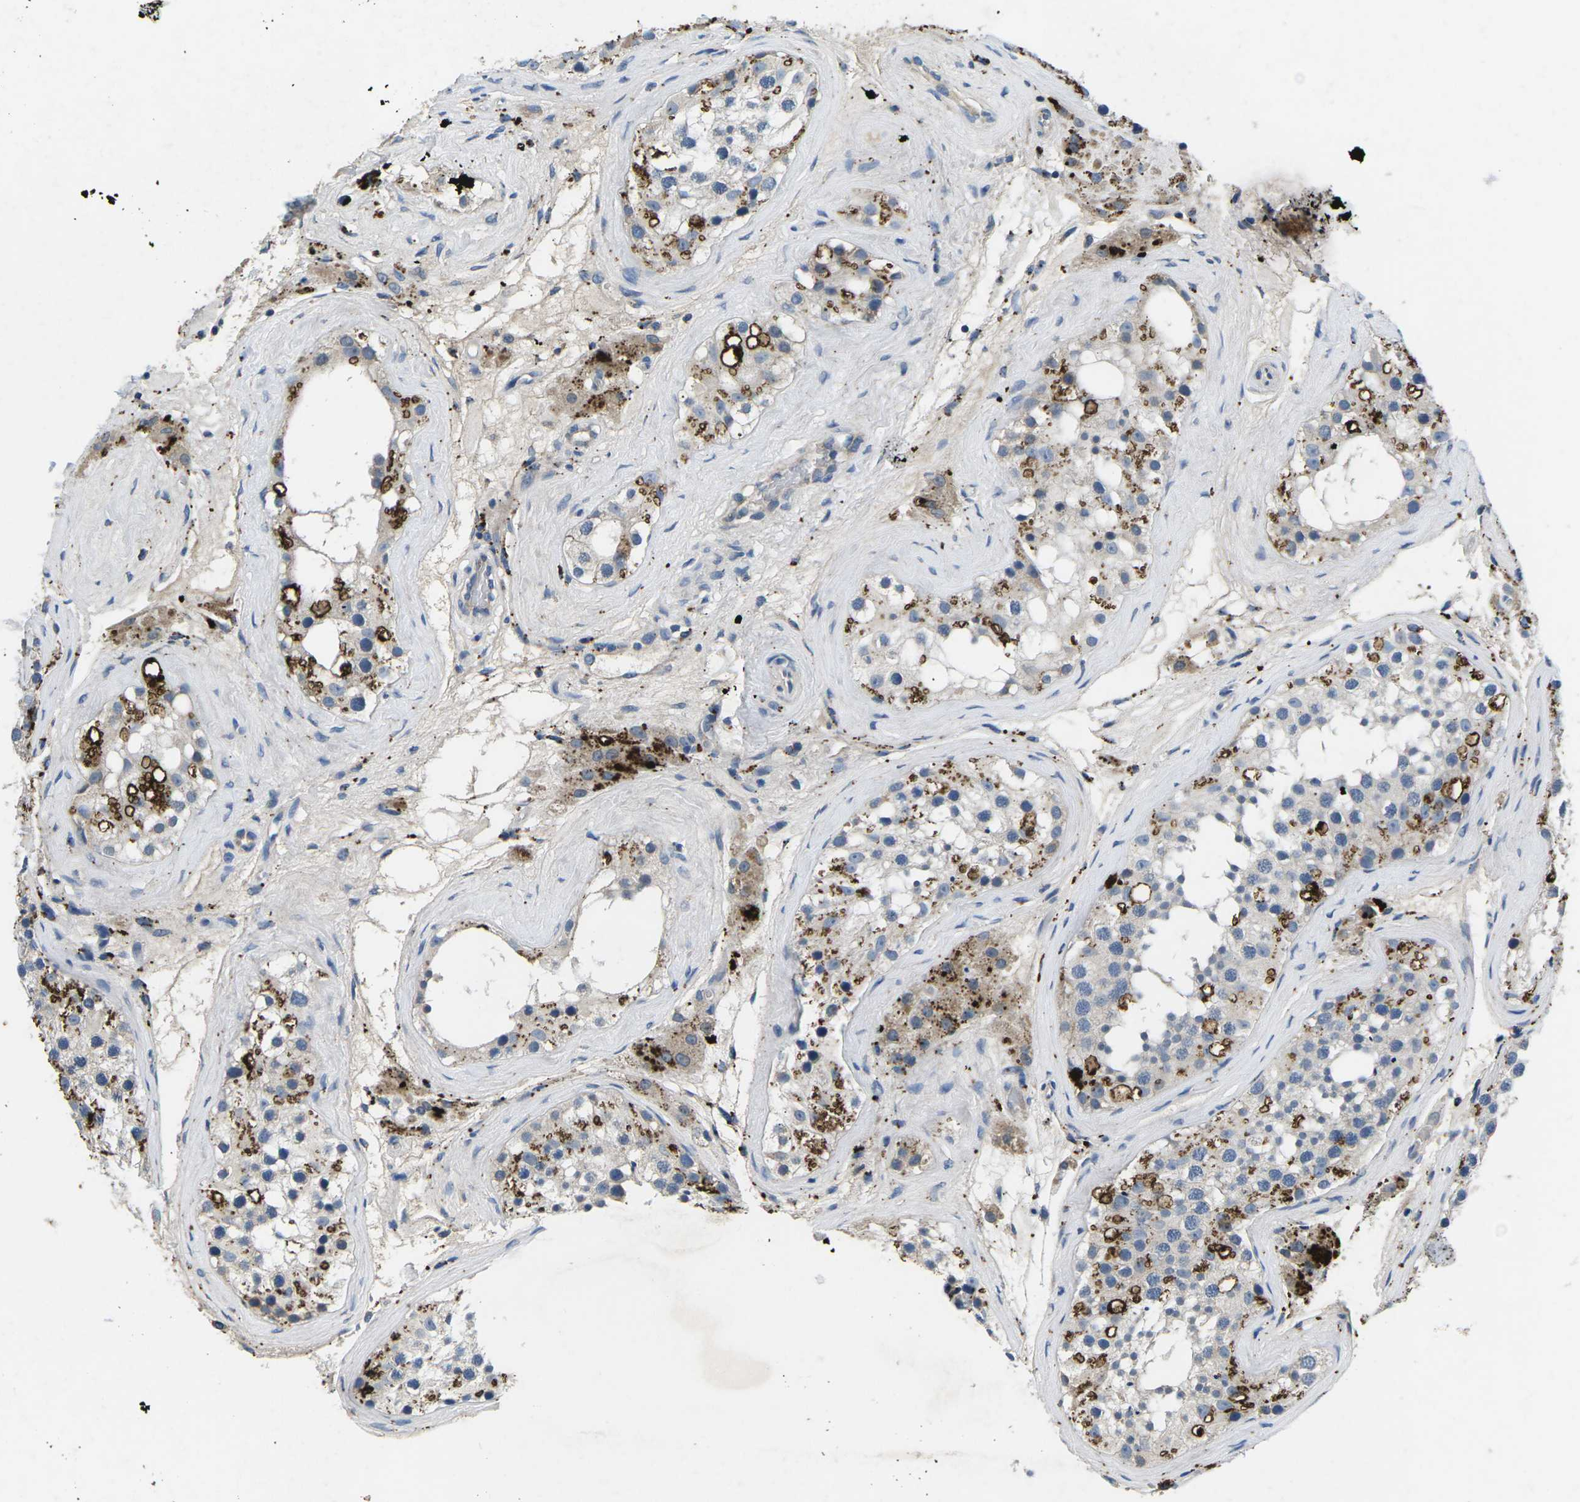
{"staining": {"intensity": "strong", "quantity": "<25%", "location": "cytoplasmic/membranous"}, "tissue": "testis", "cell_type": "Cells in seminiferous ducts", "image_type": "normal", "snomed": [{"axis": "morphology", "description": "Normal tissue, NOS"}, {"axis": "morphology", "description": "Seminoma, NOS"}, {"axis": "topography", "description": "Testis"}], "caption": "A photomicrograph of testis stained for a protein demonstrates strong cytoplasmic/membranous brown staining in cells in seminiferous ducts.", "gene": "PDCD6IP", "patient": {"sex": "male", "age": 71}}